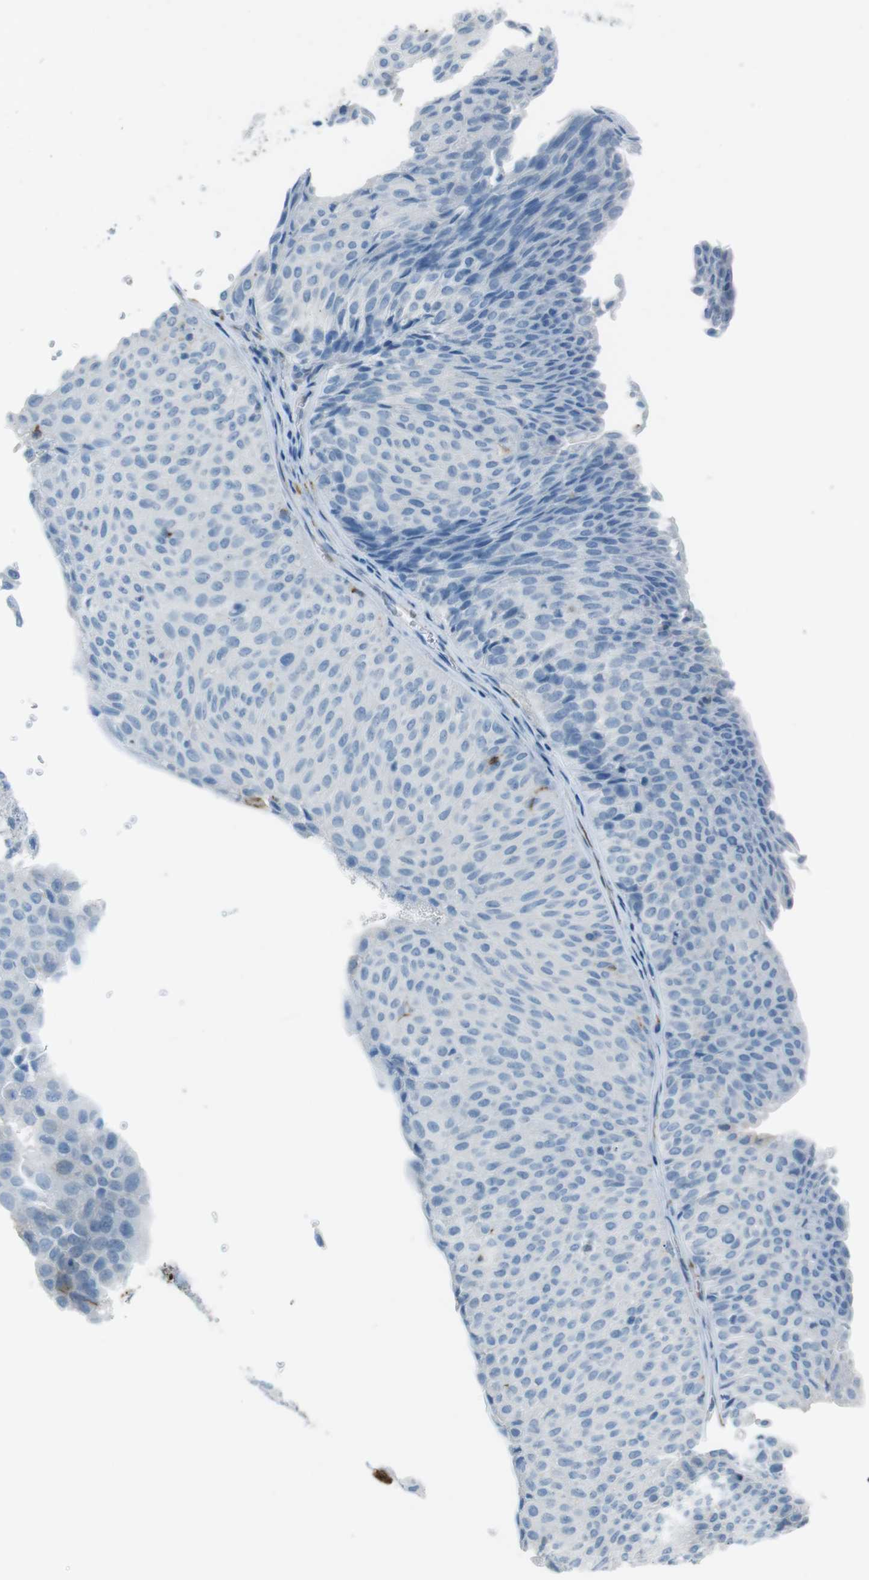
{"staining": {"intensity": "negative", "quantity": "none", "location": "none"}, "tissue": "urothelial cancer", "cell_type": "Tumor cells", "image_type": "cancer", "snomed": [{"axis": "morphology", "description": "Urothelial carcinoma, Low grade"}, {"axis": "topography", "description": "Urinary bladder"}], "caption": "An image of human urothelial cancer is negative for staining in tumor cells.", "gene": "TUBB2A", "patient": {"sex": "male", "age": 78}}